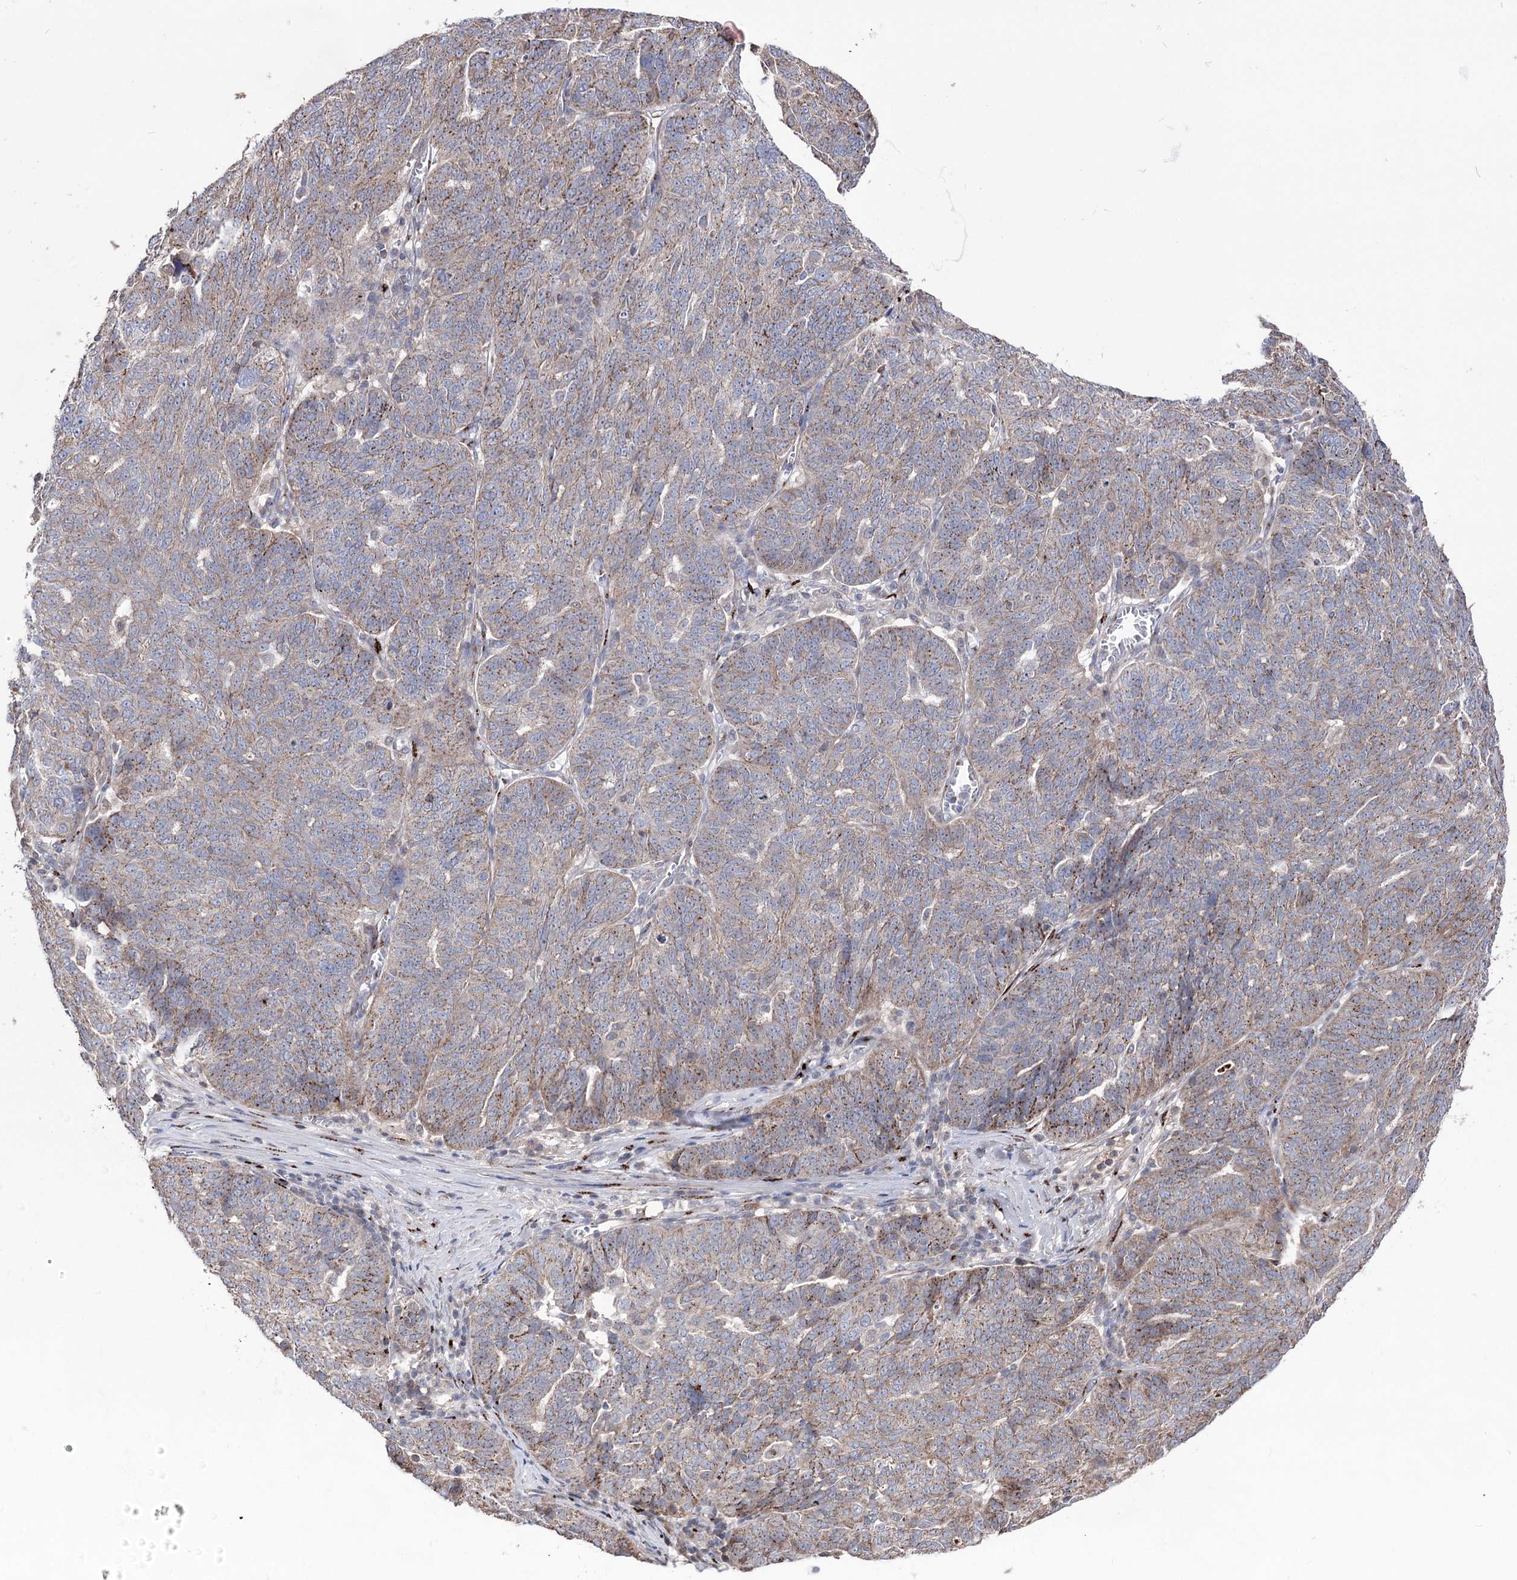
{"staining": {"intensity": "moderate", "quantity": "25%-75%", "location": "cytoplasmic/membranous"}, "tissue": "ovarian cancer", "cell_type": "Tumor cells", "image_type": "cancer", "snomed": [{"axis": "morphology", "description": "Cystadenocarcinoma, serous, NOS"}, {"axis": "topography", "description": "Ovary"}], "caption": "This micrograph reveals IHC staining of human ovarian cancer, with medium moderate cytoplasmic/membranous expression in approximately 25%-75% of tumor cells.", "gene": "ARHGAP20", "patient": {"sex": "female", "age": 59}}